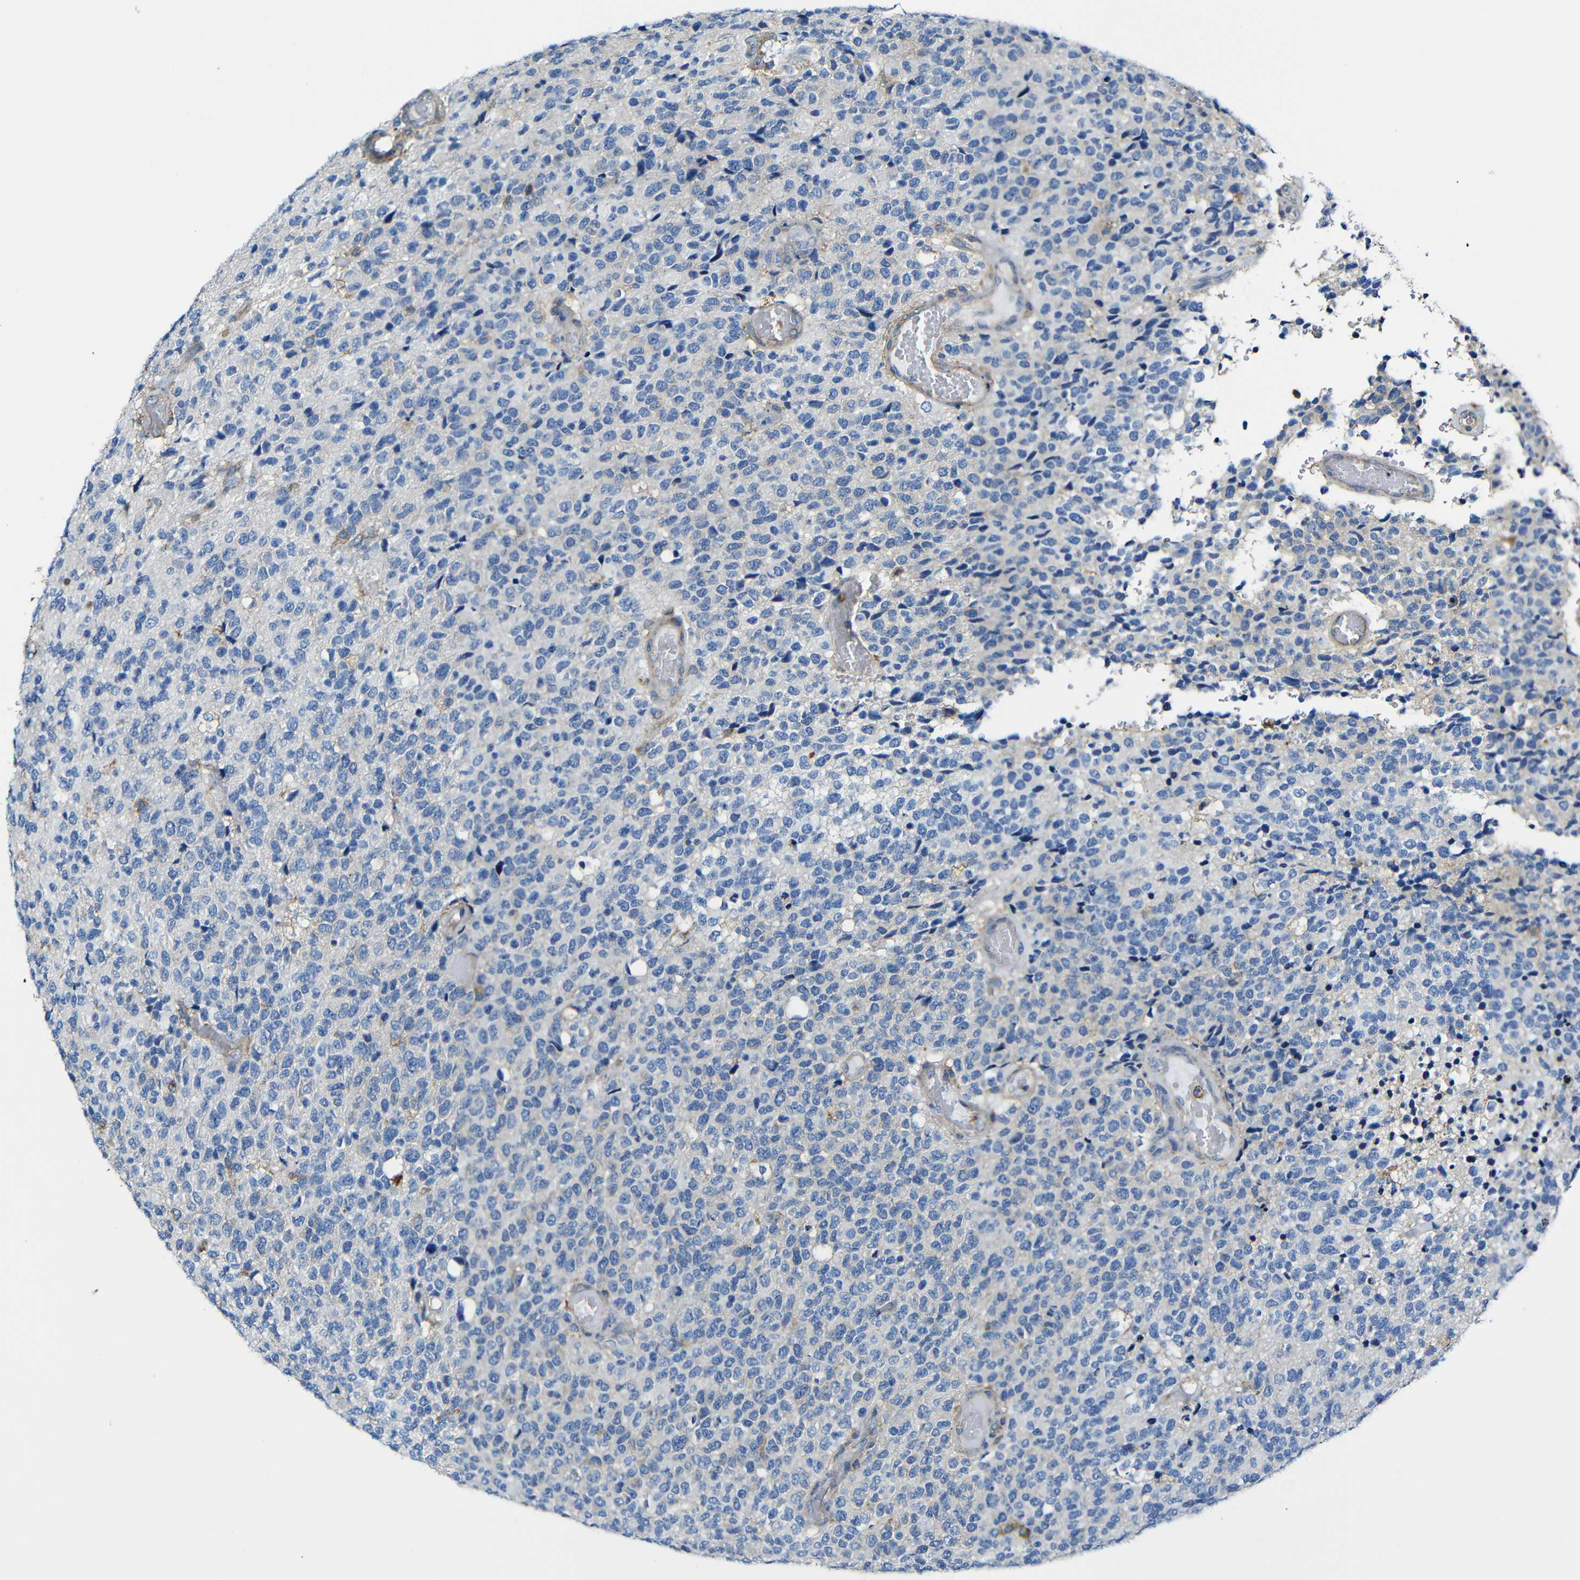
{"staining": {"intensity": "negative", "quantity": "none", "location": "none"}, "tissue": "glioma", "cell_type": "Tumor cells", "image_type": "cancer", "snomed": [{"axis": "morphology", "description": "Glioma, malignant, High grade"}, {"axis": "topography", "description": "pancreas cauda"}], "caption": "This is an IHC micrograph of glioma. There is no staining in tumor cells.", "gene": "MSN", "patient": {"sex": "male", "age": 60}}